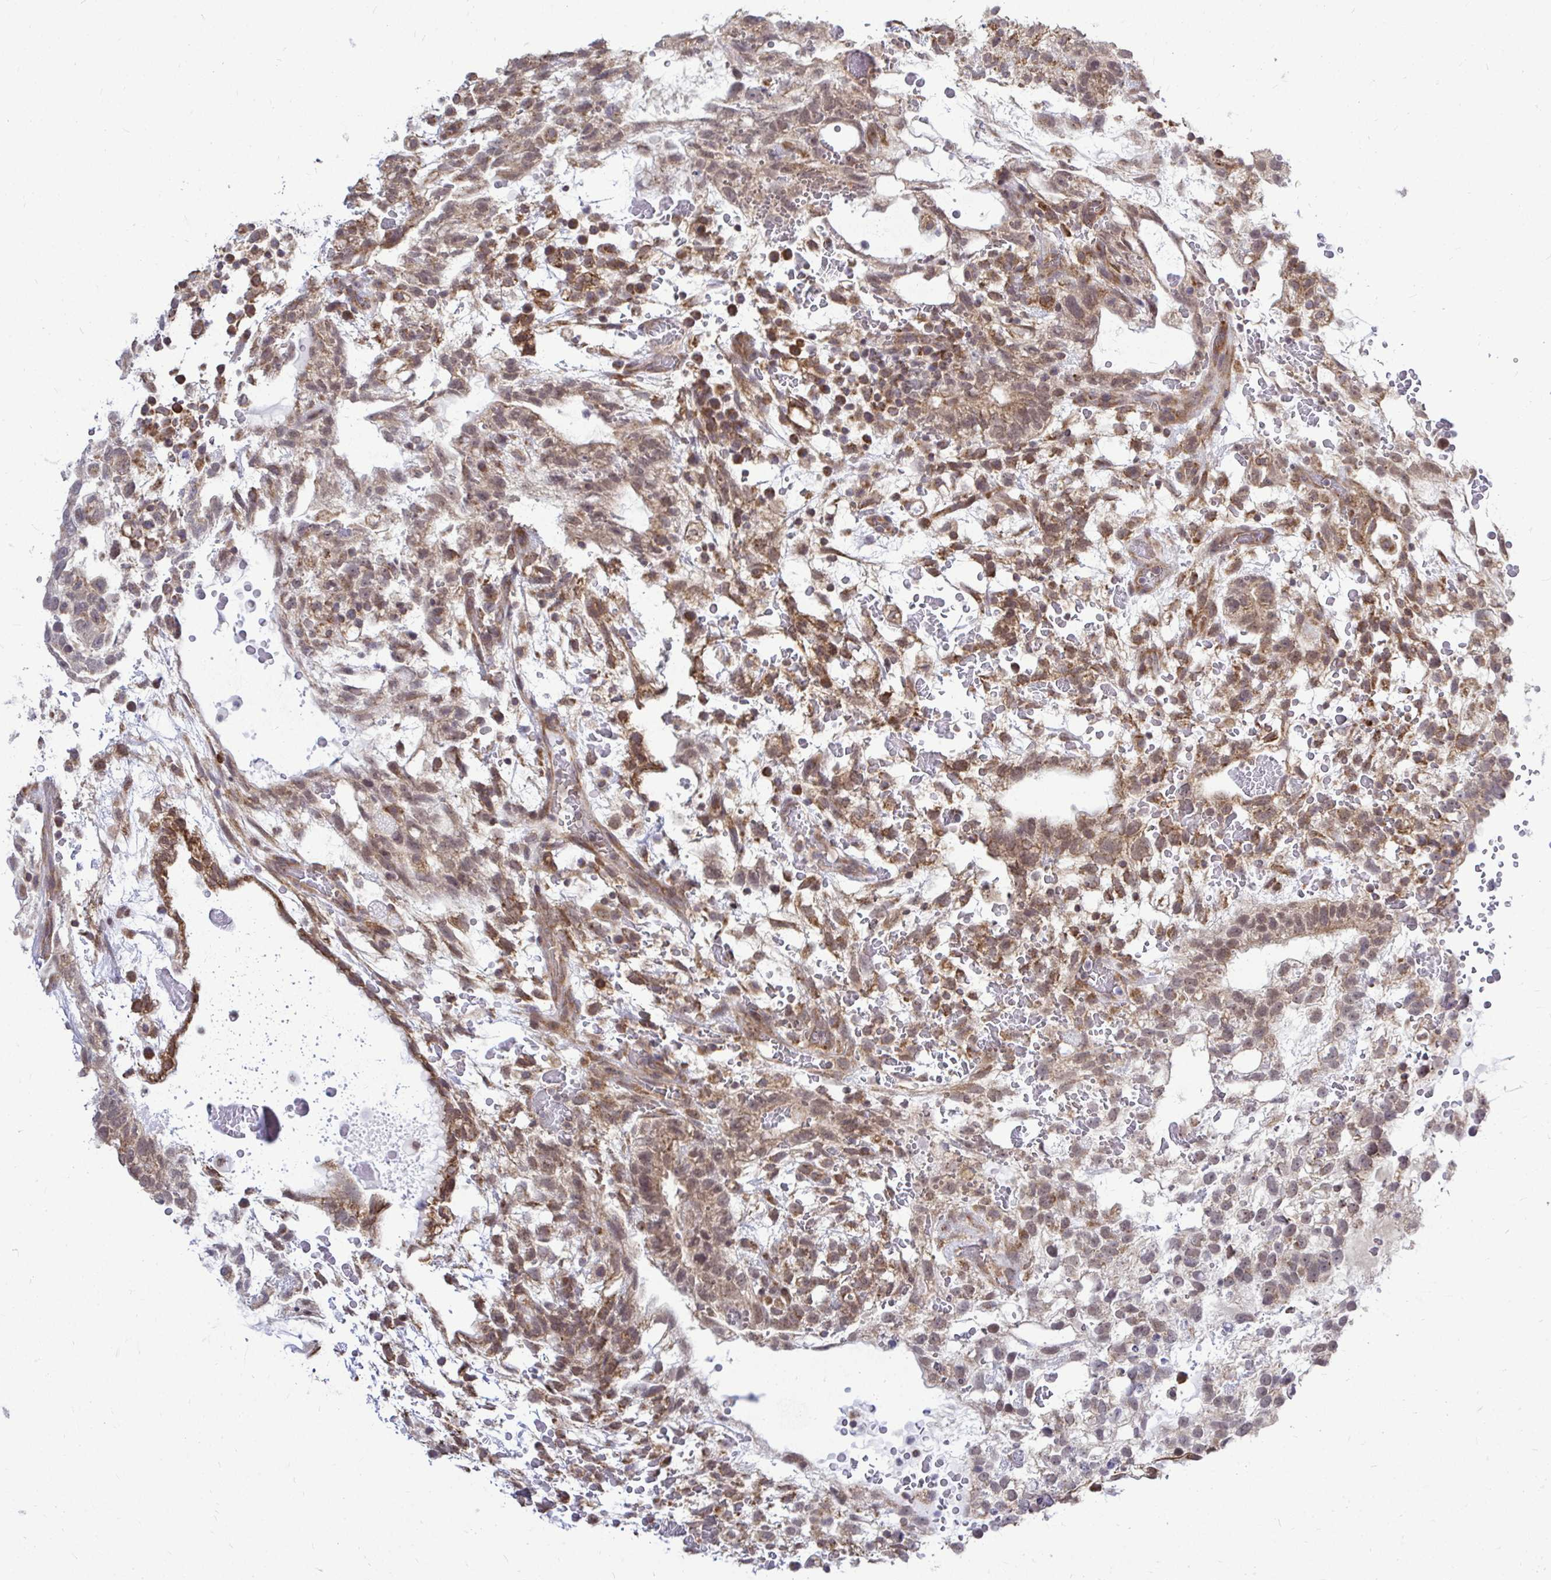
{"staining": {"intensity": "moderate", "quantity": ">75%", "location": "cytoplasmic/membranous,nuclear"}, "tissue": "testis cancer", "cell_type": "Tumor cells", "image_type": "cancer", "snomed": [{"axis": "morphology", "description": "Normal tissue, NOS"}, {"axis": "morphology", "description": "Carcinoma, Embryonal, NOS"}, {"axis": "topography", "description": "Testis"}], "caption": "Testis cancer (embryonal carcinoma) stained with a protein marker displays moderate staining in tumor cells.", "gene": "FMR1", "patient": {"sex": "male", "age": 32}}